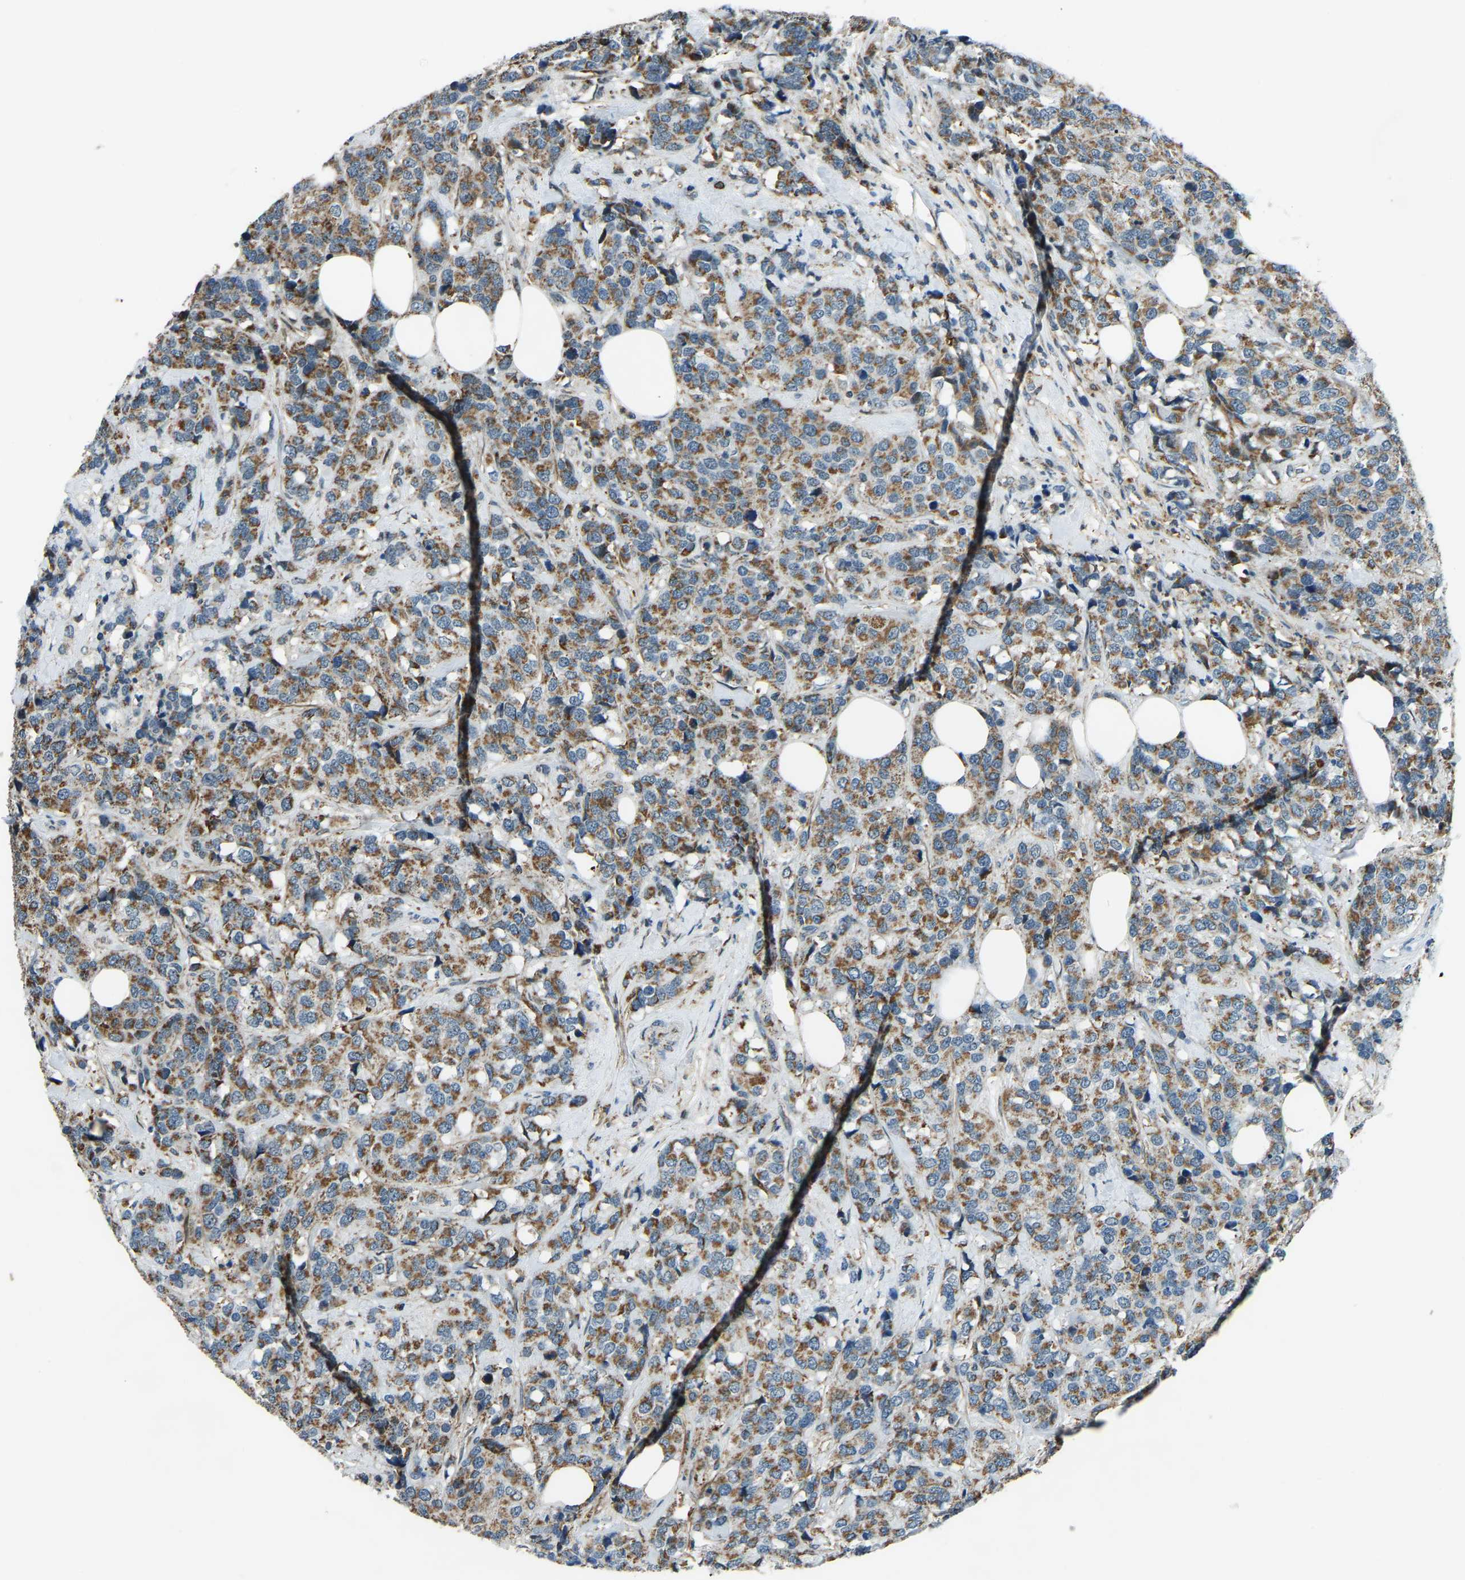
{"staining": {"intensity": "moderate", "quantity": ">75%", "location": "cytoplasmic/membranous"}, "tissue": "breast cancer", "cell_type": "Tumor cells", "image_type": "cancer", "snomed": [{"axis": "morphology", "description": "Lobular carcinoma"}, {"axis": "topography", "description": "Breast"}], "caption": "Brown immunohistochemical staining in breast cancer (lobular carcinoma) exhibits moderate cytoplasmic/membranous staining in approximately >75% of tumor cells.", "gene": "RBM33", "patient": {"sex": "female", "age": 59}}